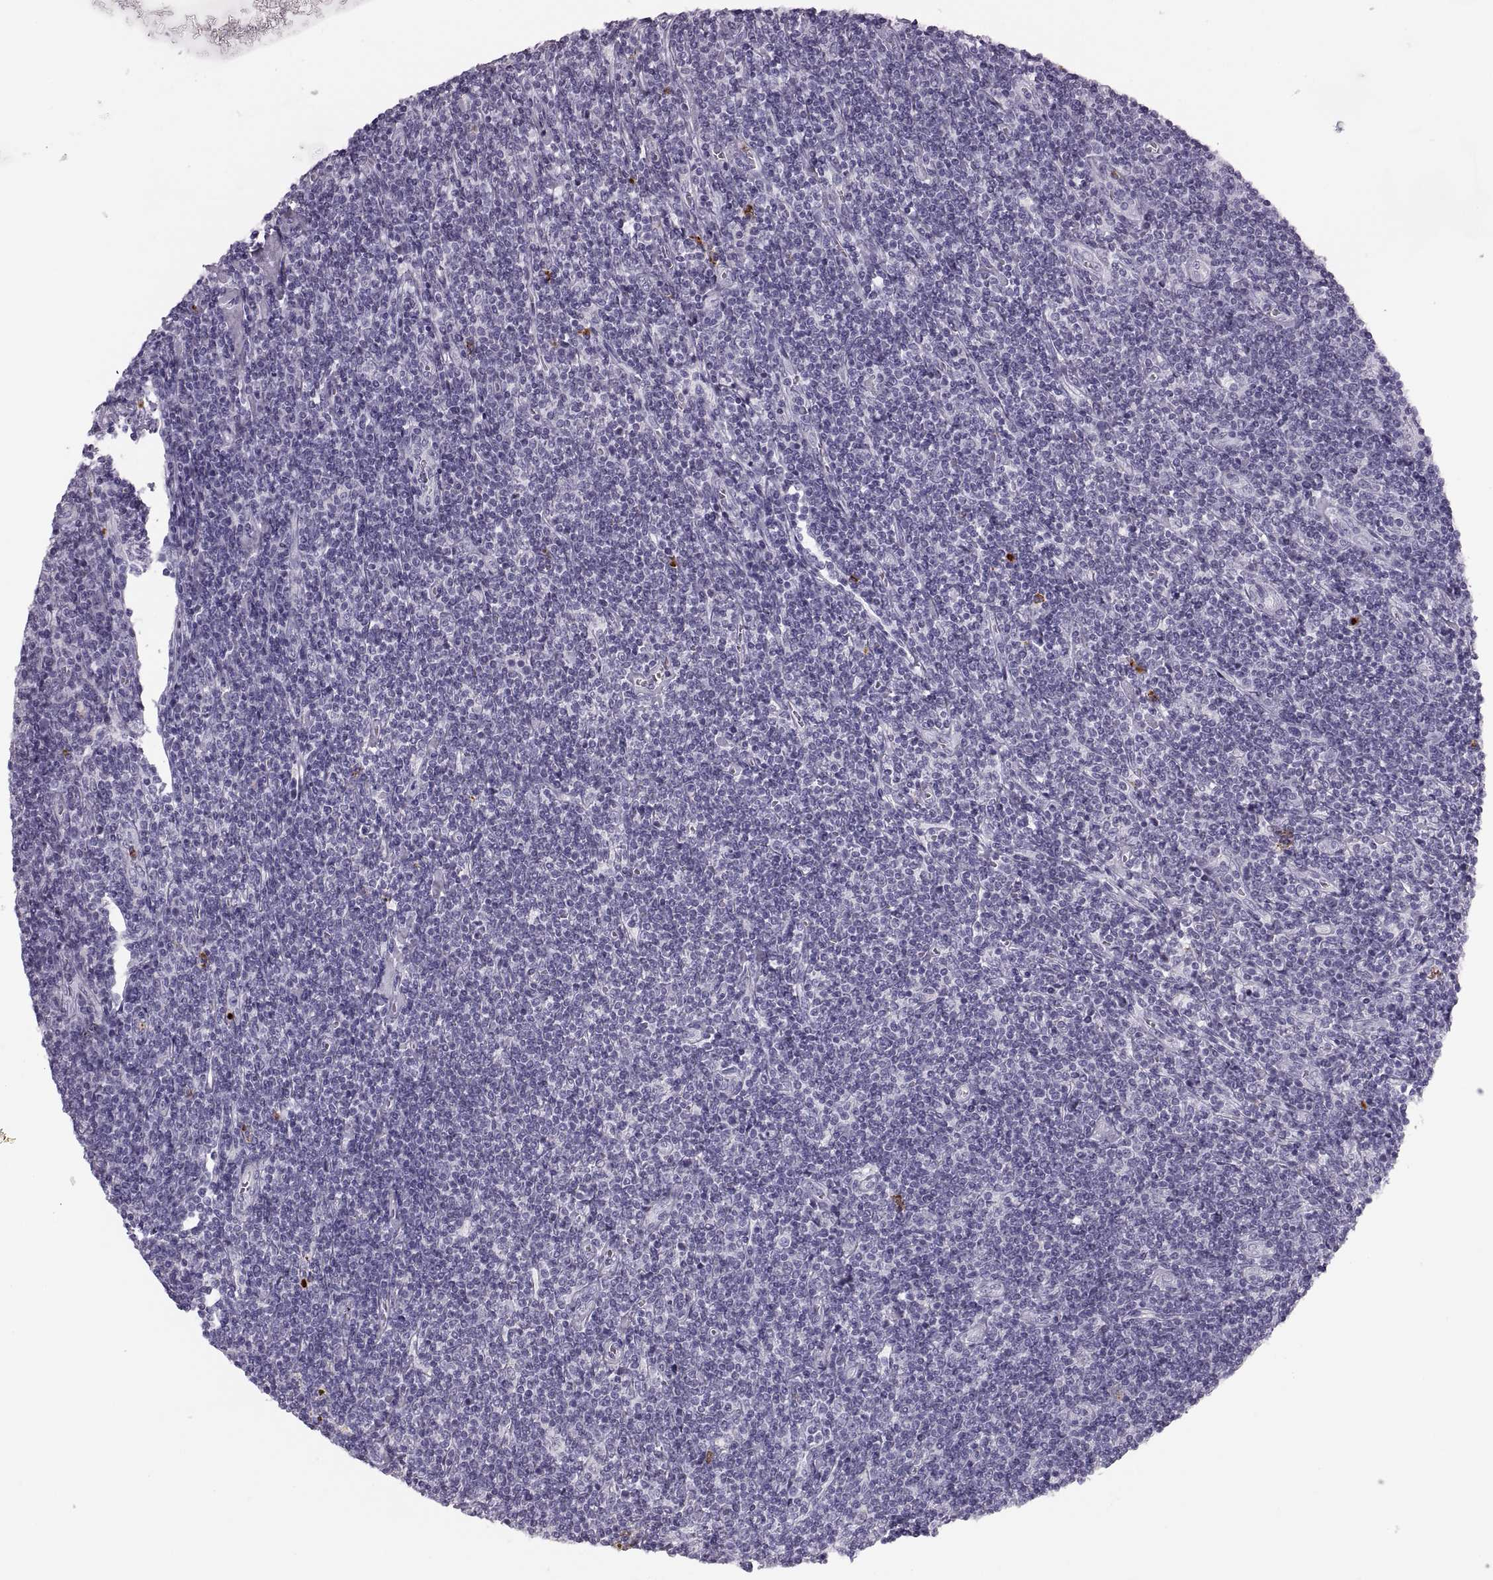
{"staining": {"intensity": "negative", "quantity": "none", "location": "none"}, "tissue": "lymphoma", "cell_type": "Tumor cells", "image_type": "cancer", "snomed": [{"axis": "morphology", "description": "Hodgkin's disease, NOS"}, {"axis": "topography", "description": "Lymph node"}], "caption": "The photomicrograph reveals no significant staining in tumor cells of Hodgkin's disease.", "gene": "MILR1", "patient": {"sex": "male", "age": 40}}